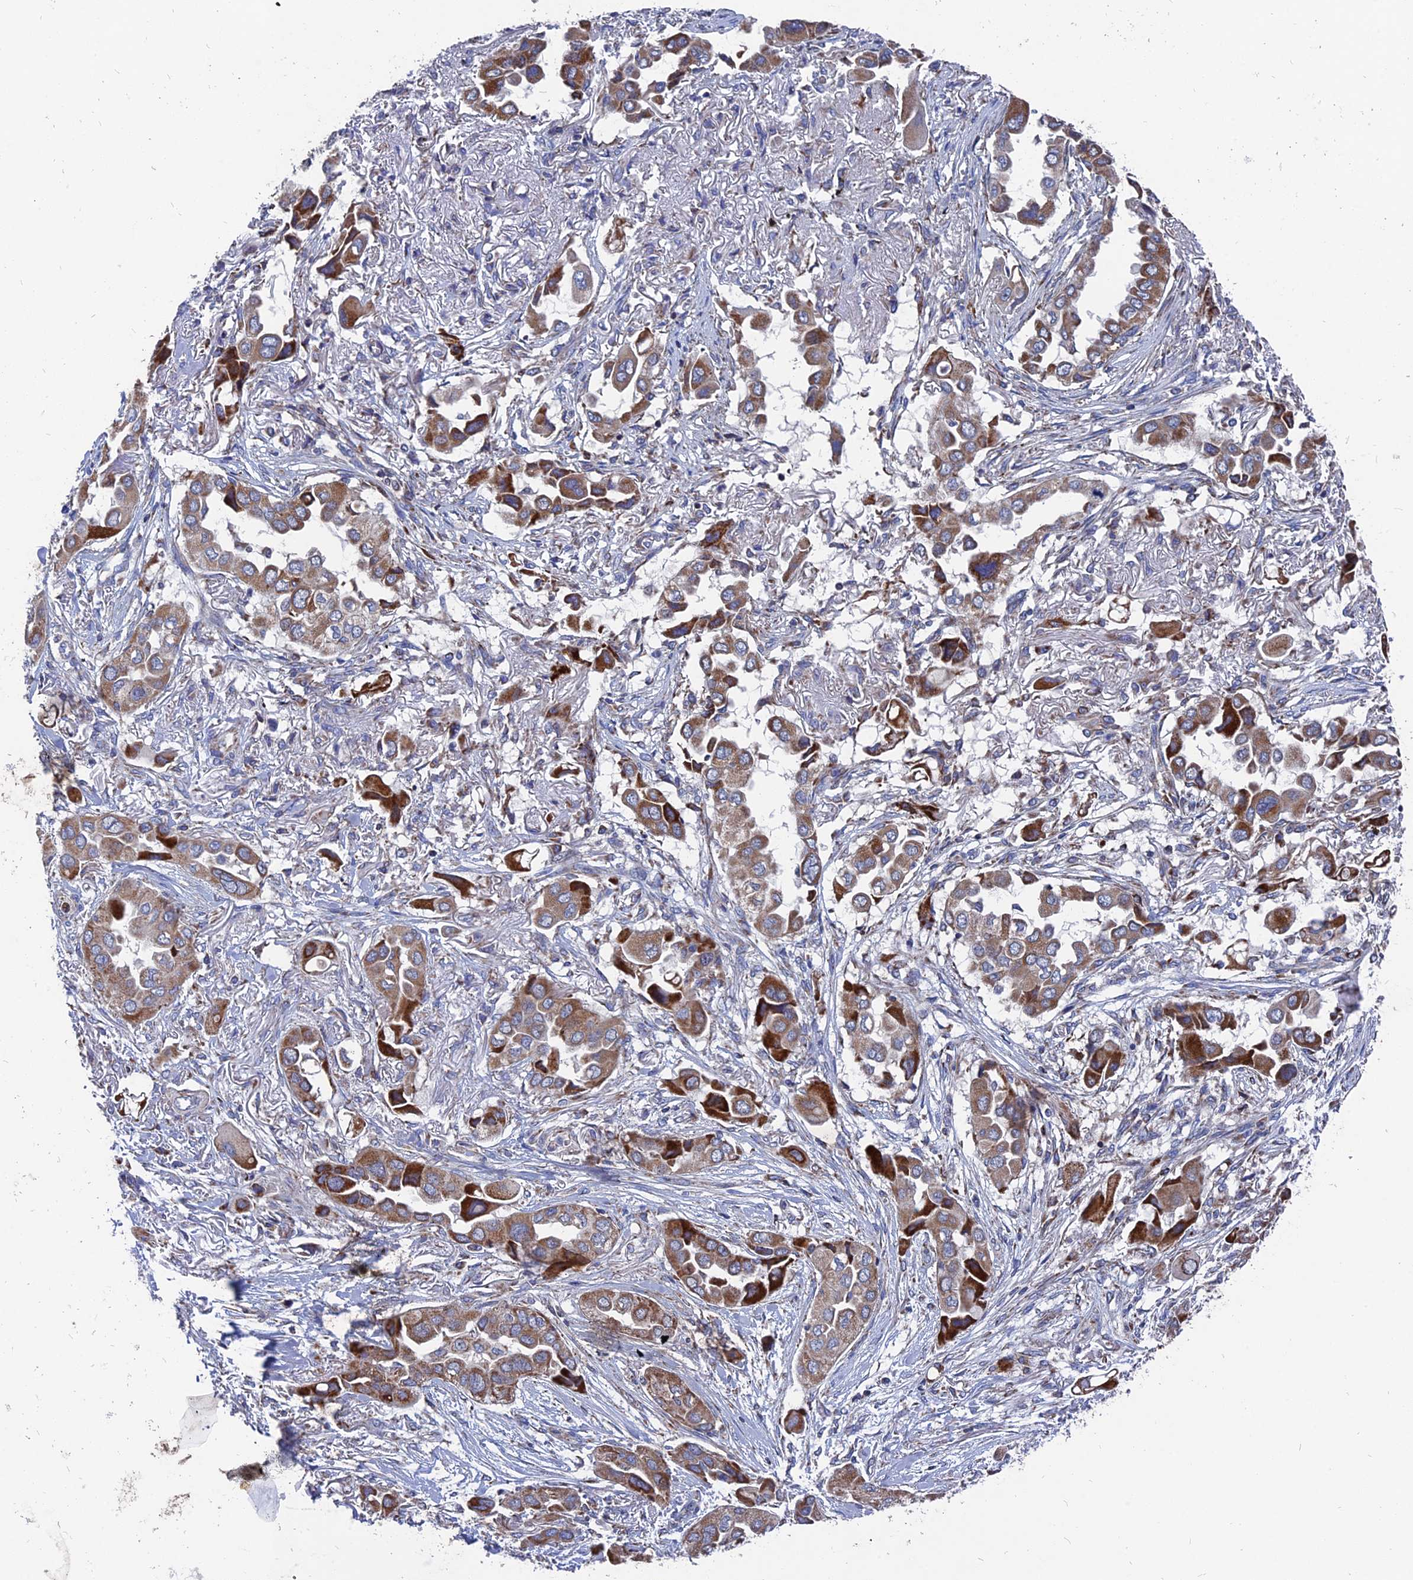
{"staining": {"intensity": "moderate", "quantity": "25%-75%", "location": "cytoplasmic/membranous"}, "tissue": "lung cancer", "cell_type": "Tumor cells", "image_type": "cancer", "snomed": [{"axis": "morphology", "description": "Adenocarcinoma, NOS"}, {"axis": "topography", "description": "Lung"}], "caption": "IHC histopathology image of neoplastic tissue: human lung cancer stained using immunohistochemistry (IHC) exhibits medium levels of moderate protein expression localized specifically in the cytoplasmic/membranous of tumor cells, appearing as a cytoplasmic/membranous brown color.", "gene": "TGFA", "patient": {"sex": "female", "age": 76}}